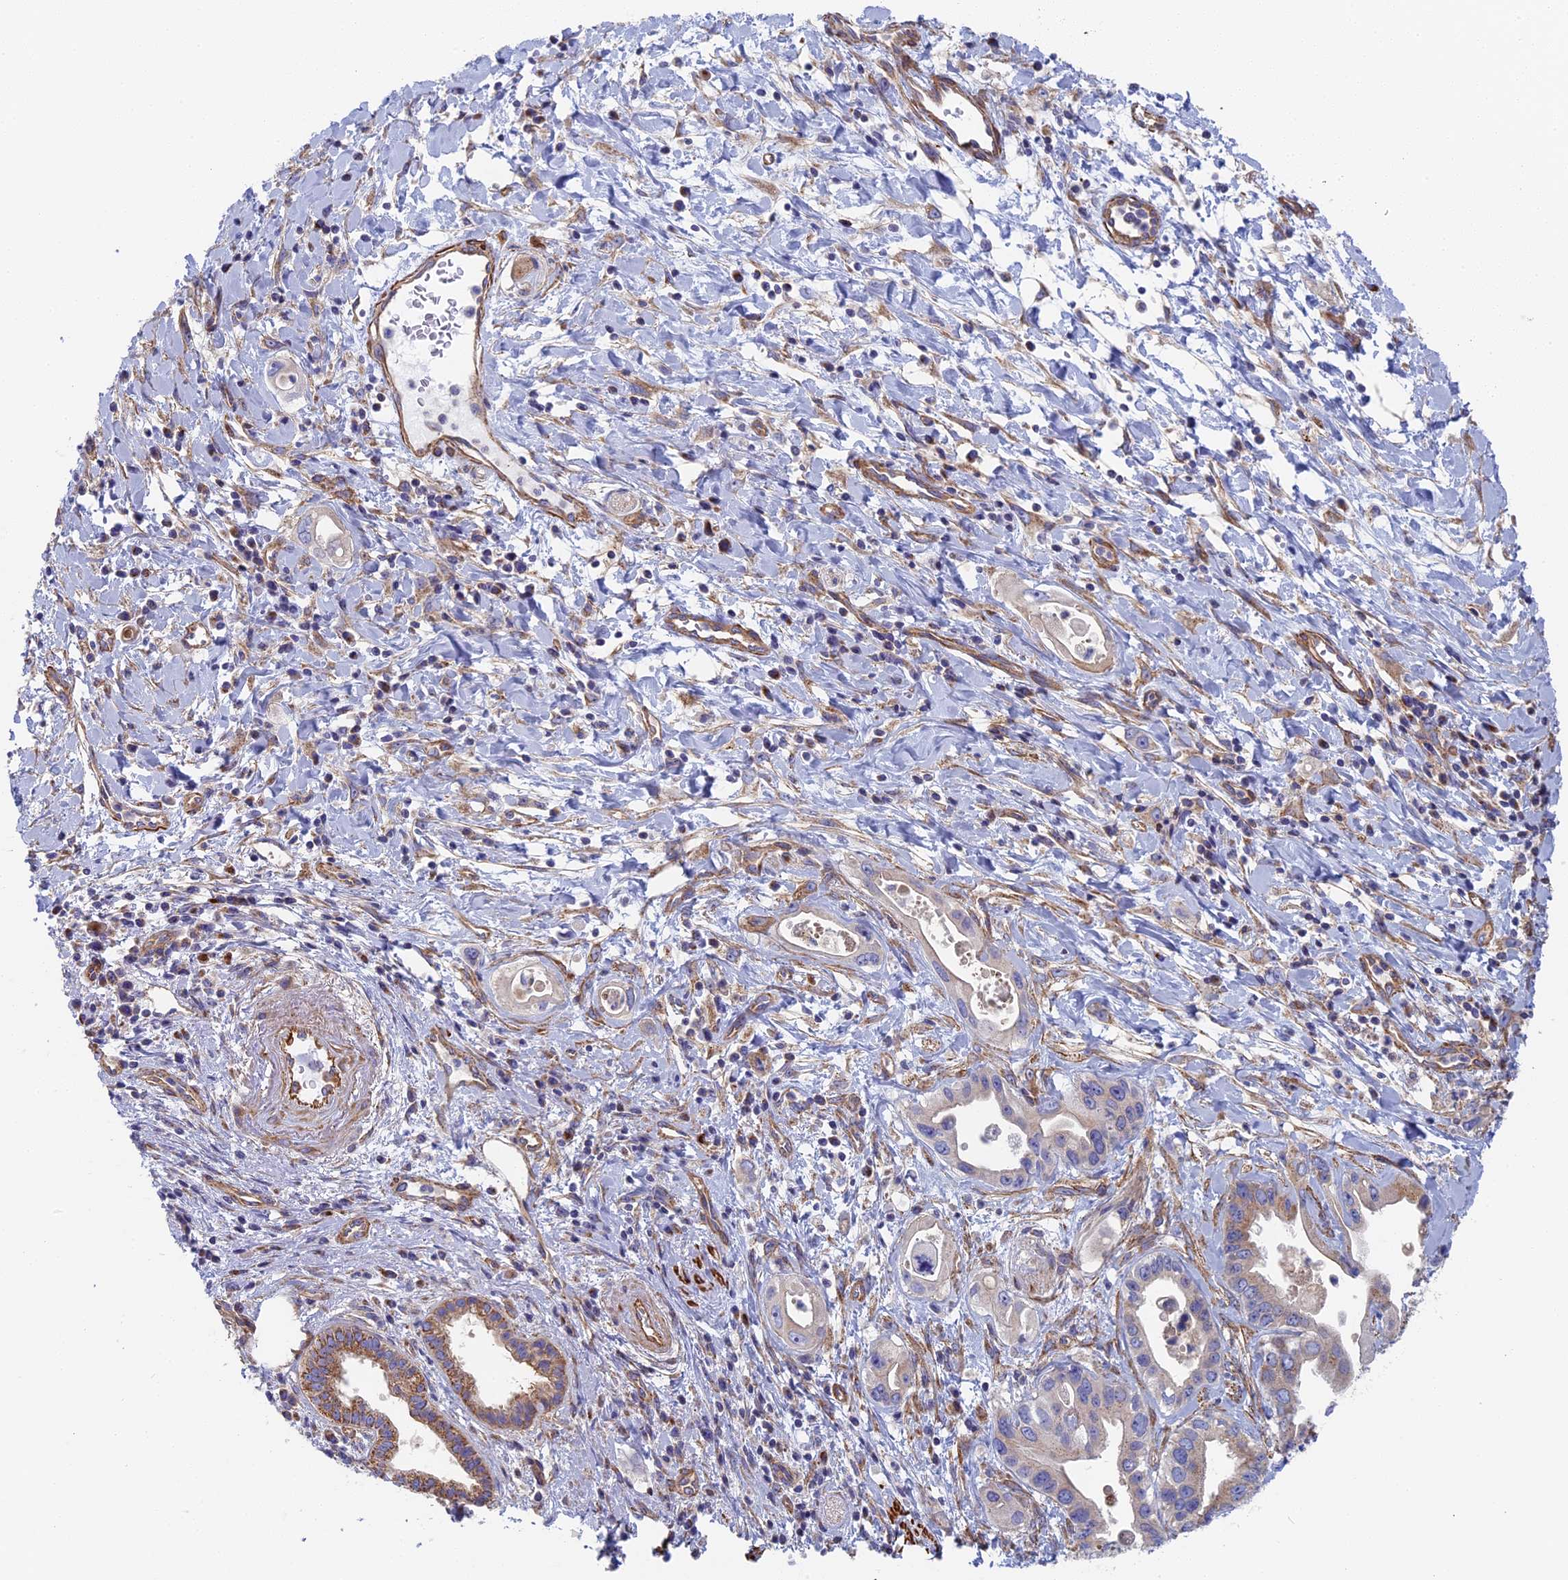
{"staining": {"intensity": "weak", "quantity": "<25%", "location": "cytoplasmic/membranous"}, "tissue": "pancreatic cancer", "cell_type": "Tumor cells", "image_type": "cancer", "snomed": [{"axis": "morphology", "description": "Adenocarcinoma, NOS"}, {"axis": "topography", "description": "Pancreas"}], "caption": "Adenocarcinoma (pancreatic) was stained to show a protein in brown. There is no significant positivity in tumor cells.", "gene": "DDA1", "patient": {"sex": "female", "age": 77}}